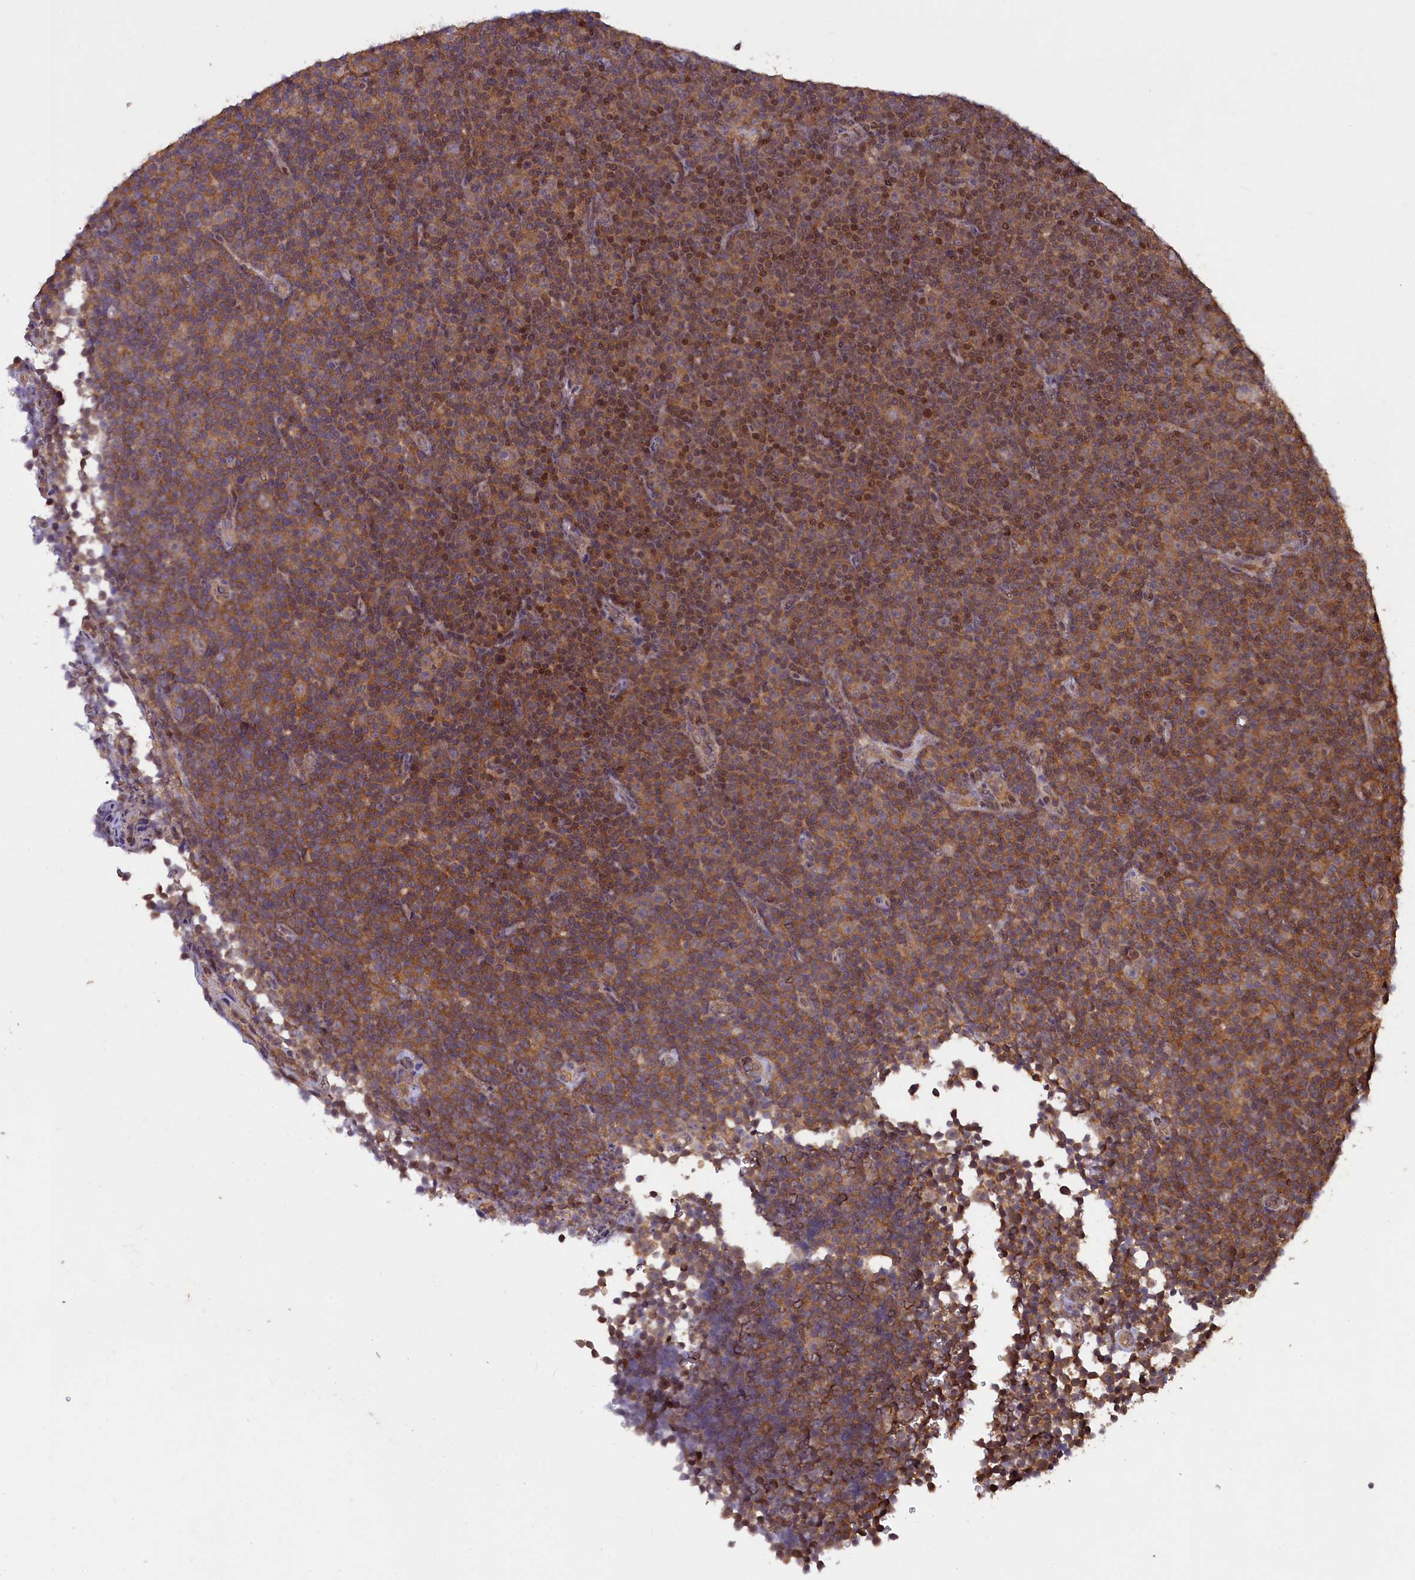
{"staining": {"intensity": "moderate", "quantity": "25%-75%", "location": "cytoplasmic/membranous,nuclear"}, "tissue": "lymphoma", "cell_type": "Tumor cells", "image_type": "cancer", "snomed": [{"axis": "morphology", "description": "Malignant lymphoma, non-Hodgkin's type, Low grade"}, {"axis": "topography", "description": "Lymph node"}], "caption": "Tumor cells show medium levels of moderate cytoplasmic/membranous and nuclear staining in approximately 25%-75% of cells in human lymphoma.", "gene": "NUBP1", "patient": {"sex": "female", "age": 67}}